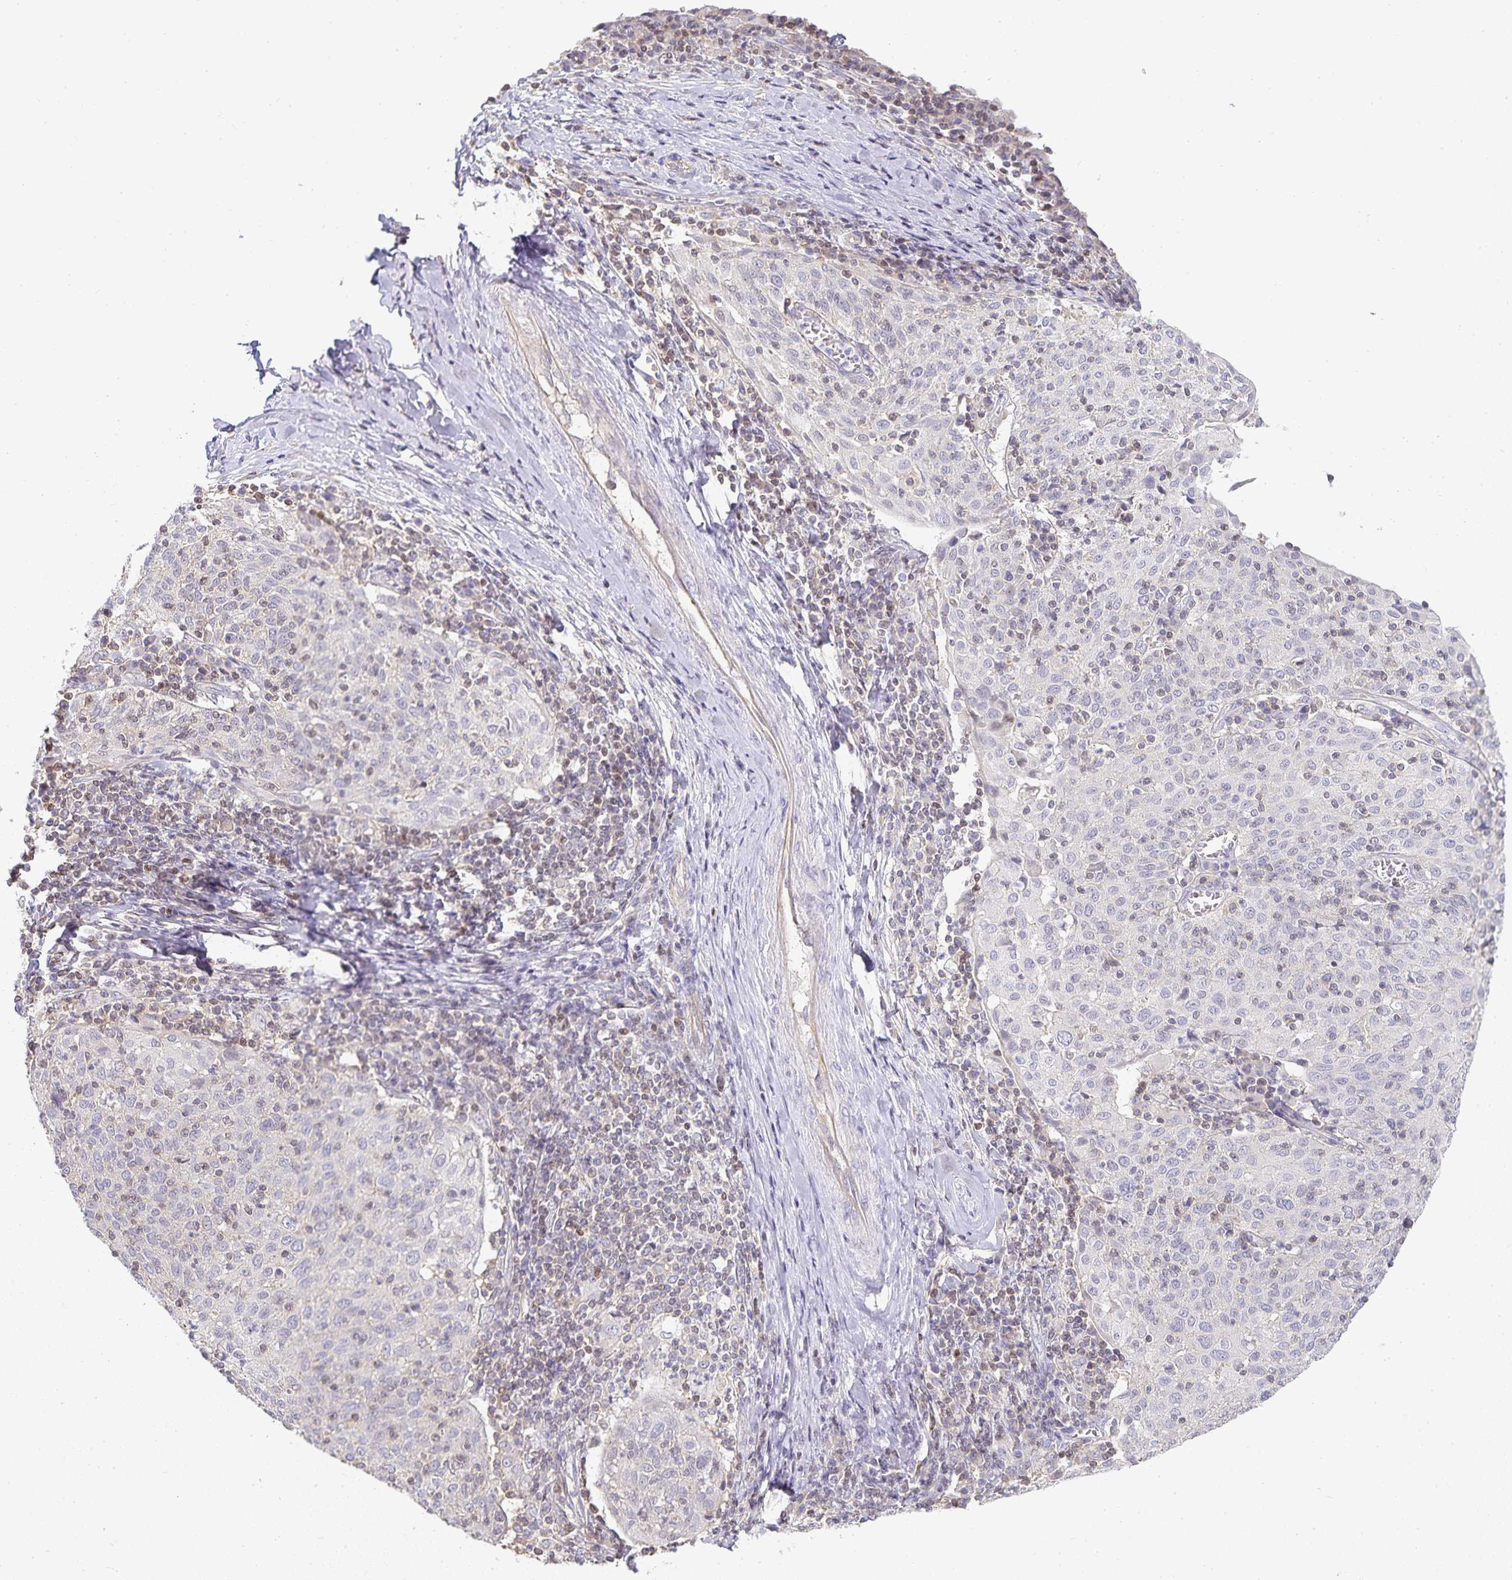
{"staining": {"intensity": "negative", "quantity": "none", "location": "none"}, "tissue": "cervical cancer", "cell_type": "Tumor cells", "image_type": "cancer", "snomed": [{"axis": "morphology", "description": "Squamous cell carcinoma, NOS"}, {"axis": "topography", "description": "Cervix"}], "caption": "Immunohistochemistry of cervical squamous cell carcinoma exhibits no positivity in tumor cells.", "gene": "GATA3", "patient": {"sex": "female", "age": 52}}